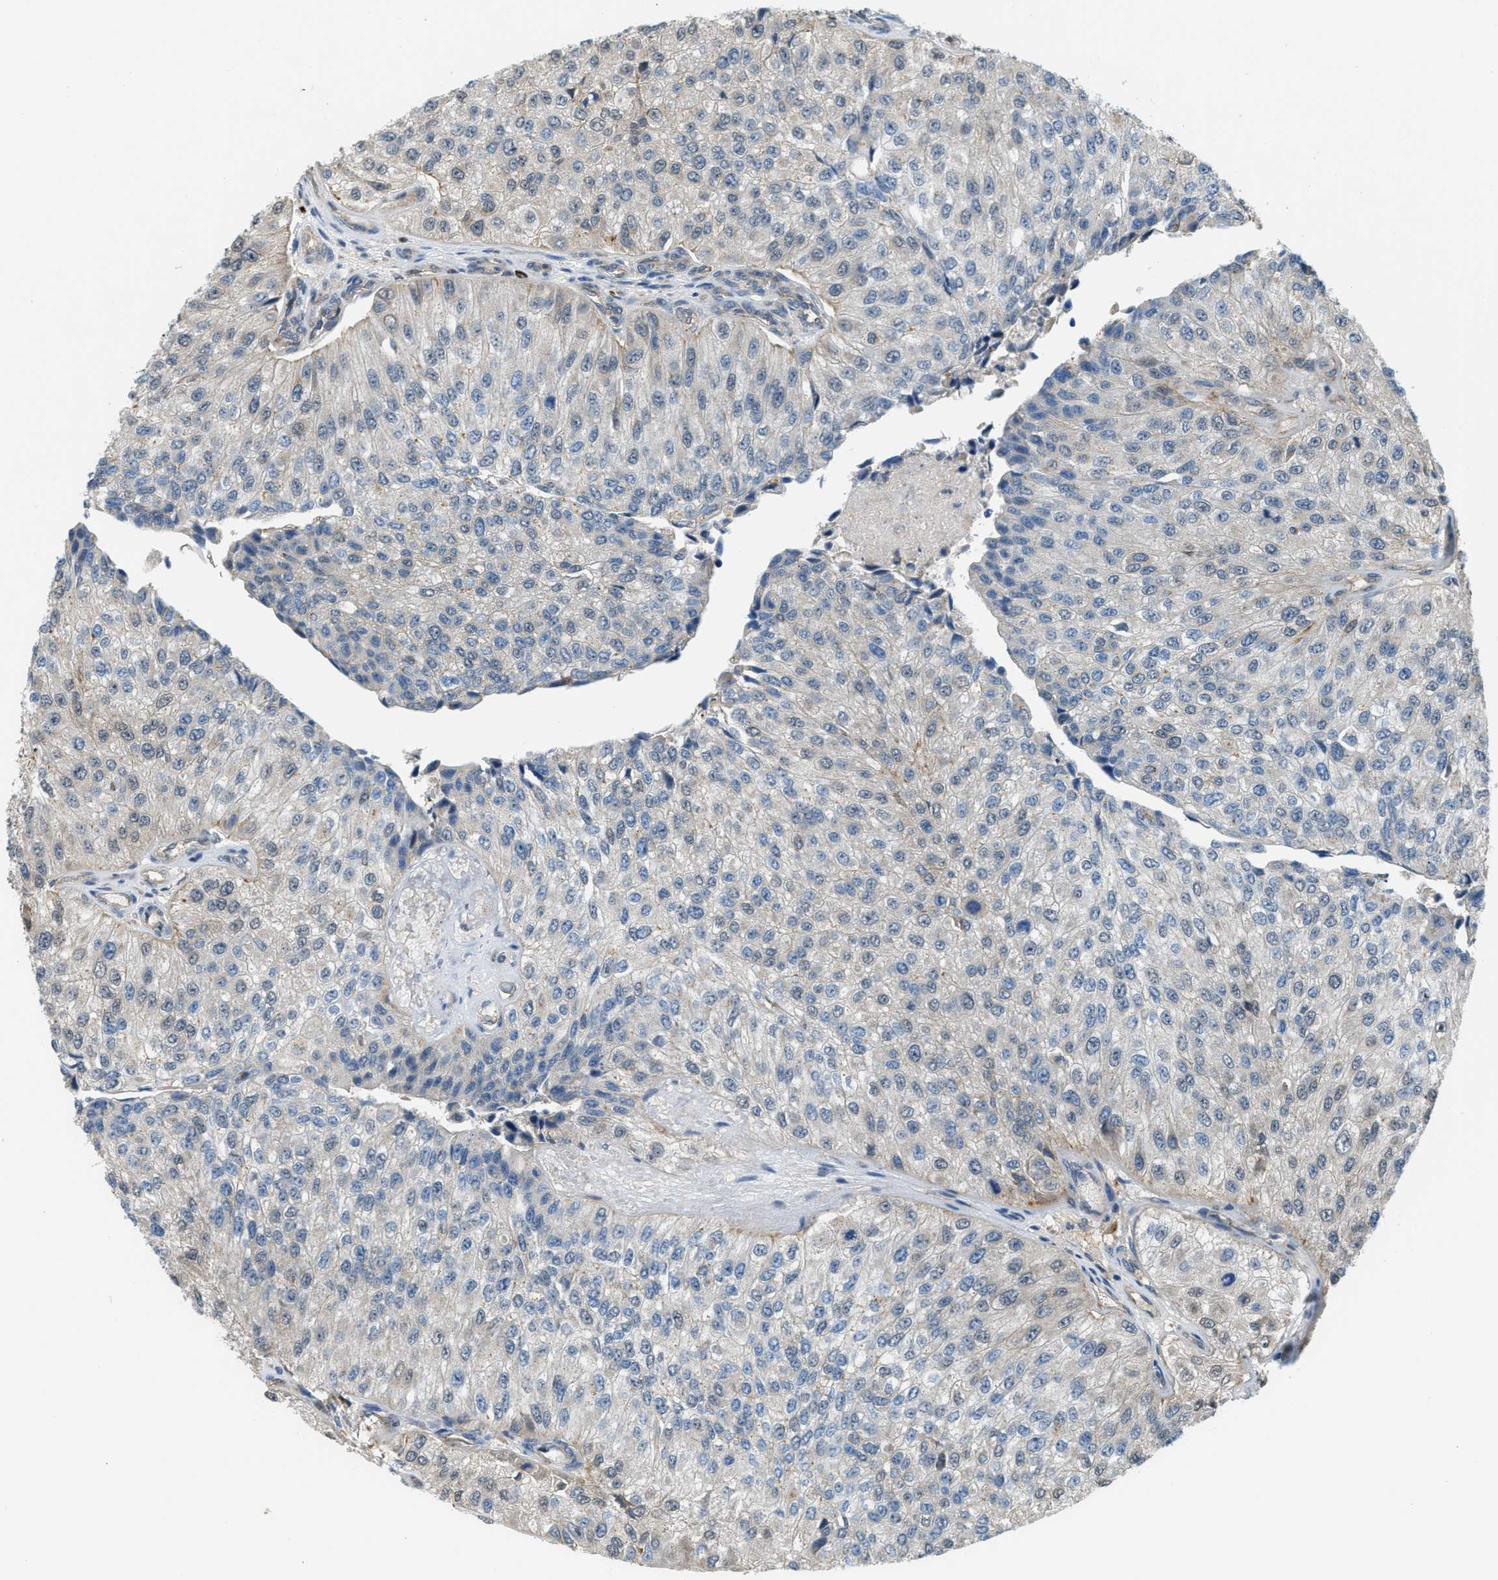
{"staining": {"intensity": "weak", "quantity": "<25%", "location": "cytoplasmic/membranous"}, "tissue": "urothelial cancer", "cell_type": "Tumor cells", "image_type": "cancer", "snomed": [{"axis": "morphology", "description": "Urothelial carcinoma, High grade"}, {"axis": "topography", "description": "Kidney"}, {"axis": "topography", "description": "Urinary bladder"}], "caption": "The micrograph displays no significant expression in tumor cells of high-grade urothelial carcinoma.", "gene": "STARD3NL", "patient": {"sex": "male", "age": 77}}